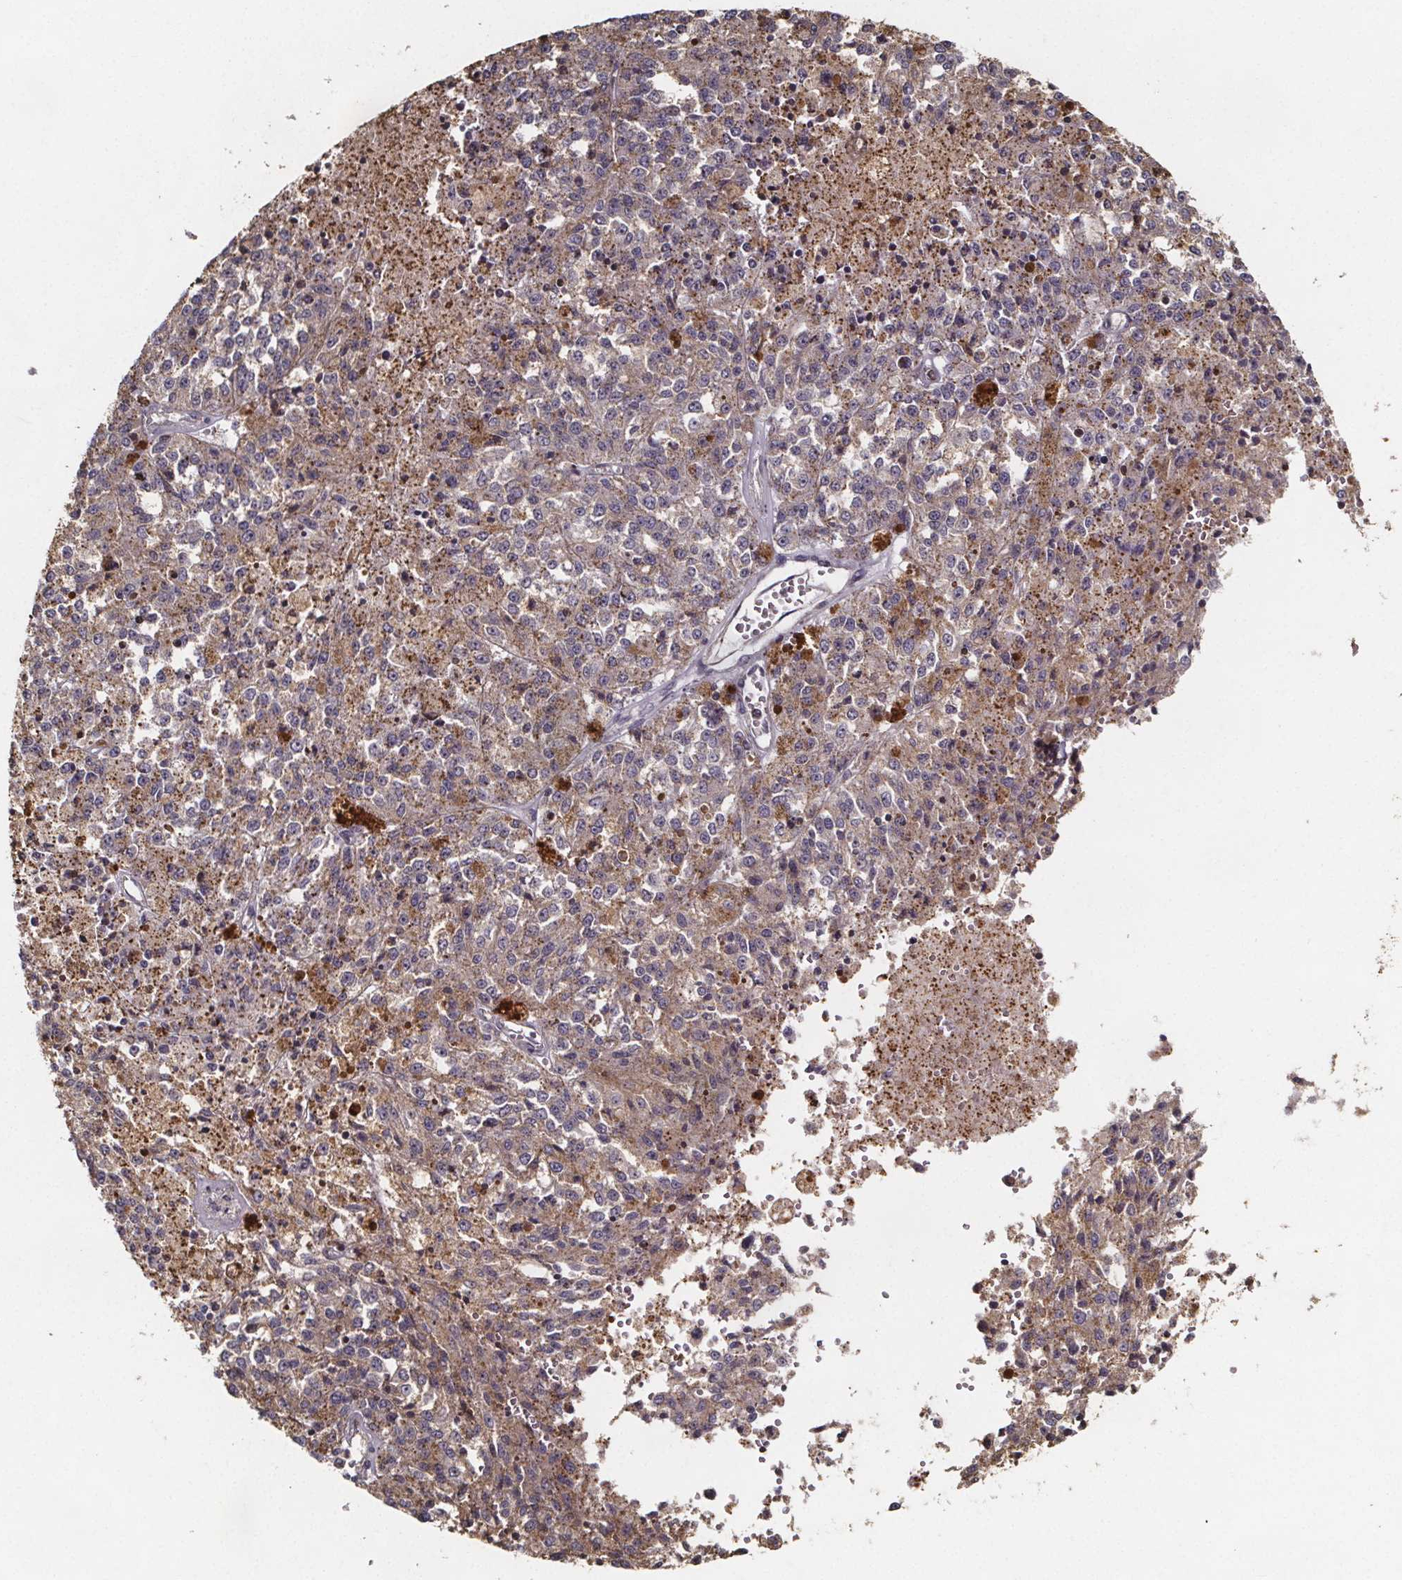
{"staining": {"intensity": "moderate", "quantity": "<25%", "location": "cytoplasmic/membranous"}, "tissue": "melanoma", "cell_type": "Tumor cells", "image_type": "cancer", "snomed": [{"axis": "morphology", "description": "Malignant melanoma, Metastatic site"}, {"axis": "topography", "description": "Lymph node"}], "caption": "Moderate cytoplasmic/membranous protein expression is appreciated in approximately <25% of tumor cells in melanoma.", "gene": "ZNF879", "patient": {"sex": "female", "age": 64}}